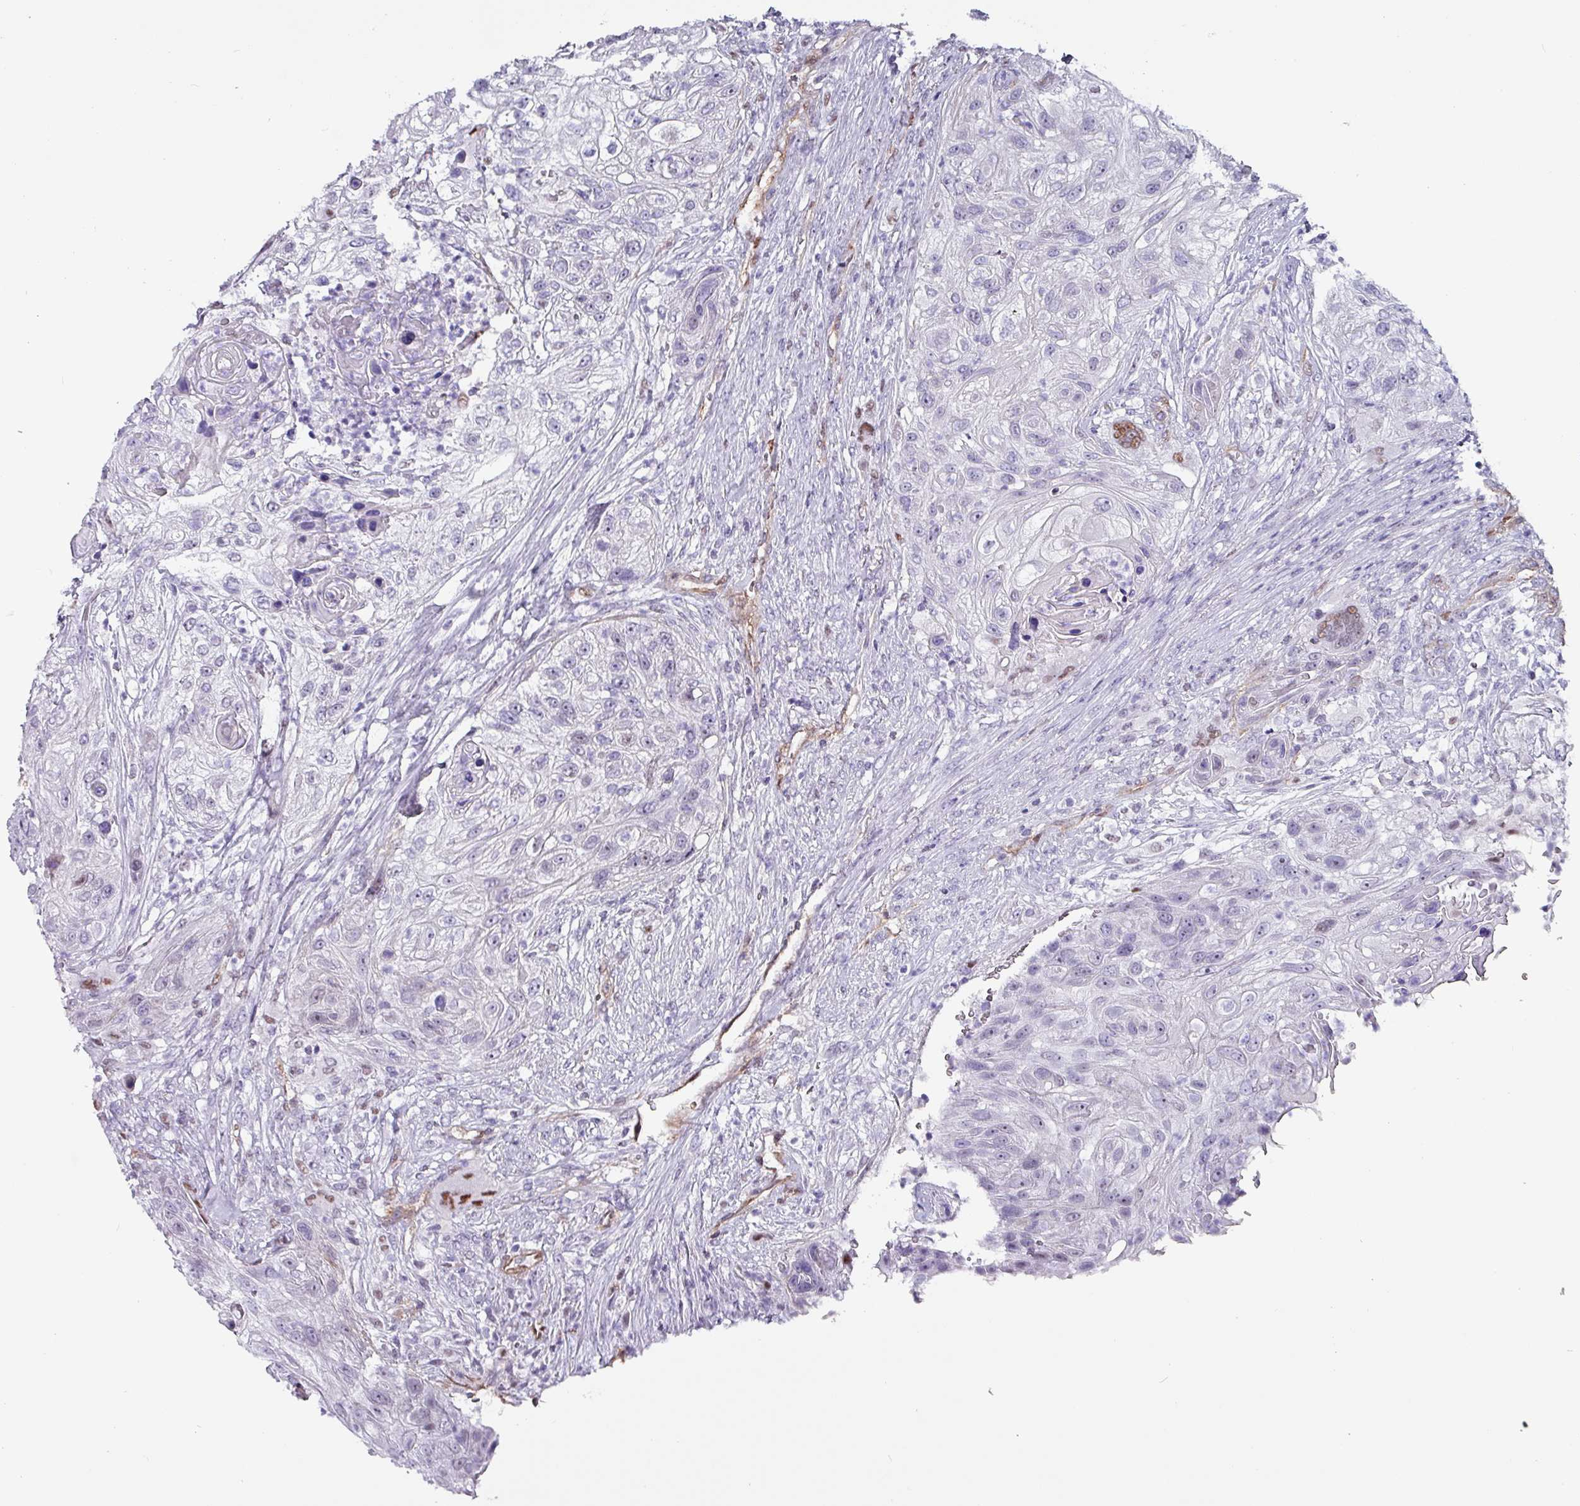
{"staining": {"intensity": "negative", "quantity": "none", "location": "none"}, "tissue": "urothelial cancer", "cell_type": "Tumor cells", "image_type": "cancer", "snomed": [{"axis": "morphology", "description": "Urothelial carcinoma, High grade"}, {"axis": "topography", "description": "Urinary bladder"}], "caption": "This is an IHC photomicrograph of human urothelial carcinoma (high-grade). There is no positivity in tumor cells.", "gene": "ZNF816-ZNF321P", "patient": {"sex": "female", "age": 60}}